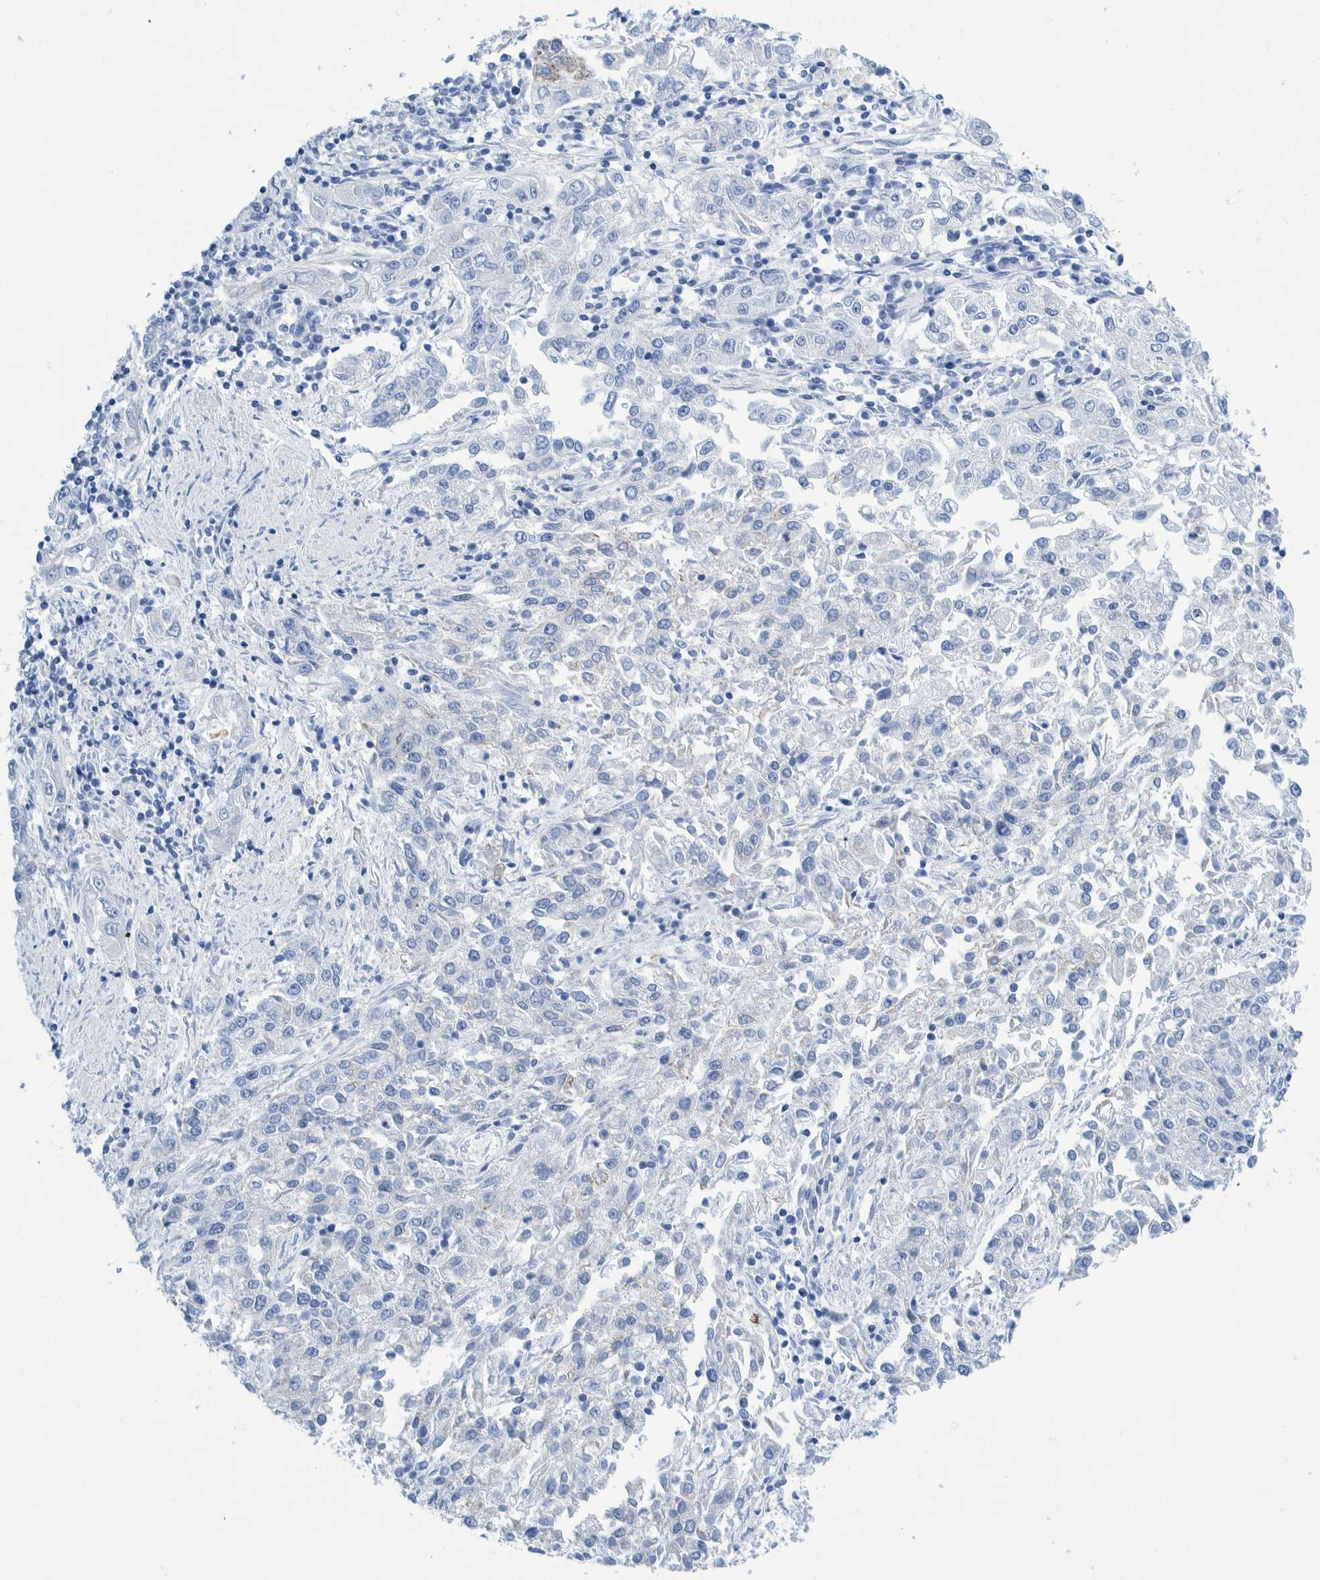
{"staining": {"intensity": "negative", "quantity": "none", "location": "none"}, "tissue": "endometrial cancer", "cell_type": "Tumor cells", "image_type": "cancer", "snomed": [{"axis": "morphology", "description": "Adenocarcinoma, NOS"}, {"axis": "topography", "description": "Endometrium"}], "caption": "Protein analysis of adenocarcinoma (endometrial) demonstrates no significant positivity in tumor cells.", "gene": "KRT14", "patient": {"sex": "female", "age": 49}}